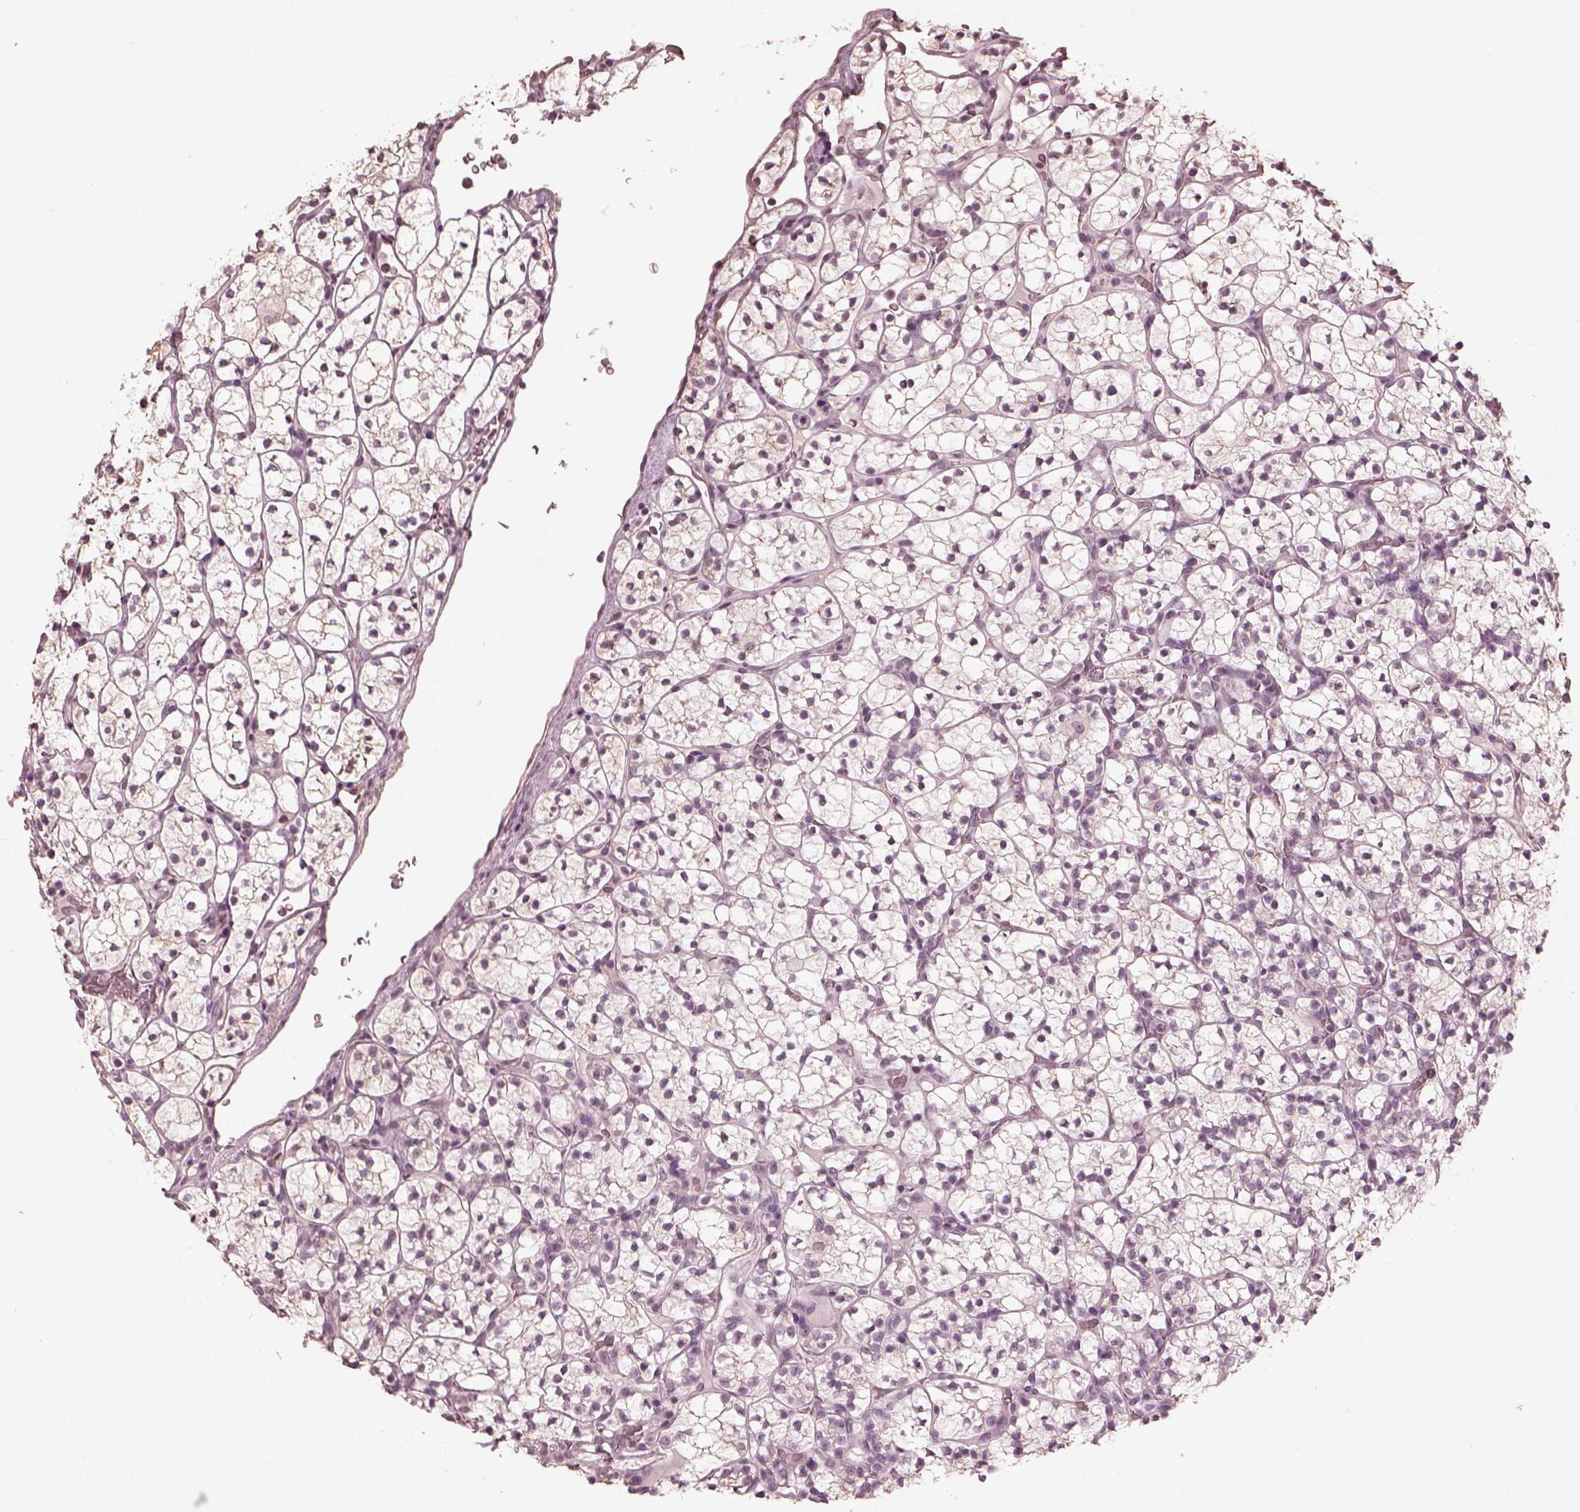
{"staining": {"intensity": "negative", "quantity": "none", "location": "none"}, "tissue": "renal cancer", "cell_type": "Tumor cells", "image_type": "cancer", "snomed": [{"axis": "morphology", "description": "Adenocarcinoma, NOS"}, {"axis": "topography", "description": "Kidney"}], "caption": "Immunohistochemical staining of human renal cancer shows no significant expression in tumor cells.", "gene": "OPTC", "patient": {"sex": "female", "age": 89}}